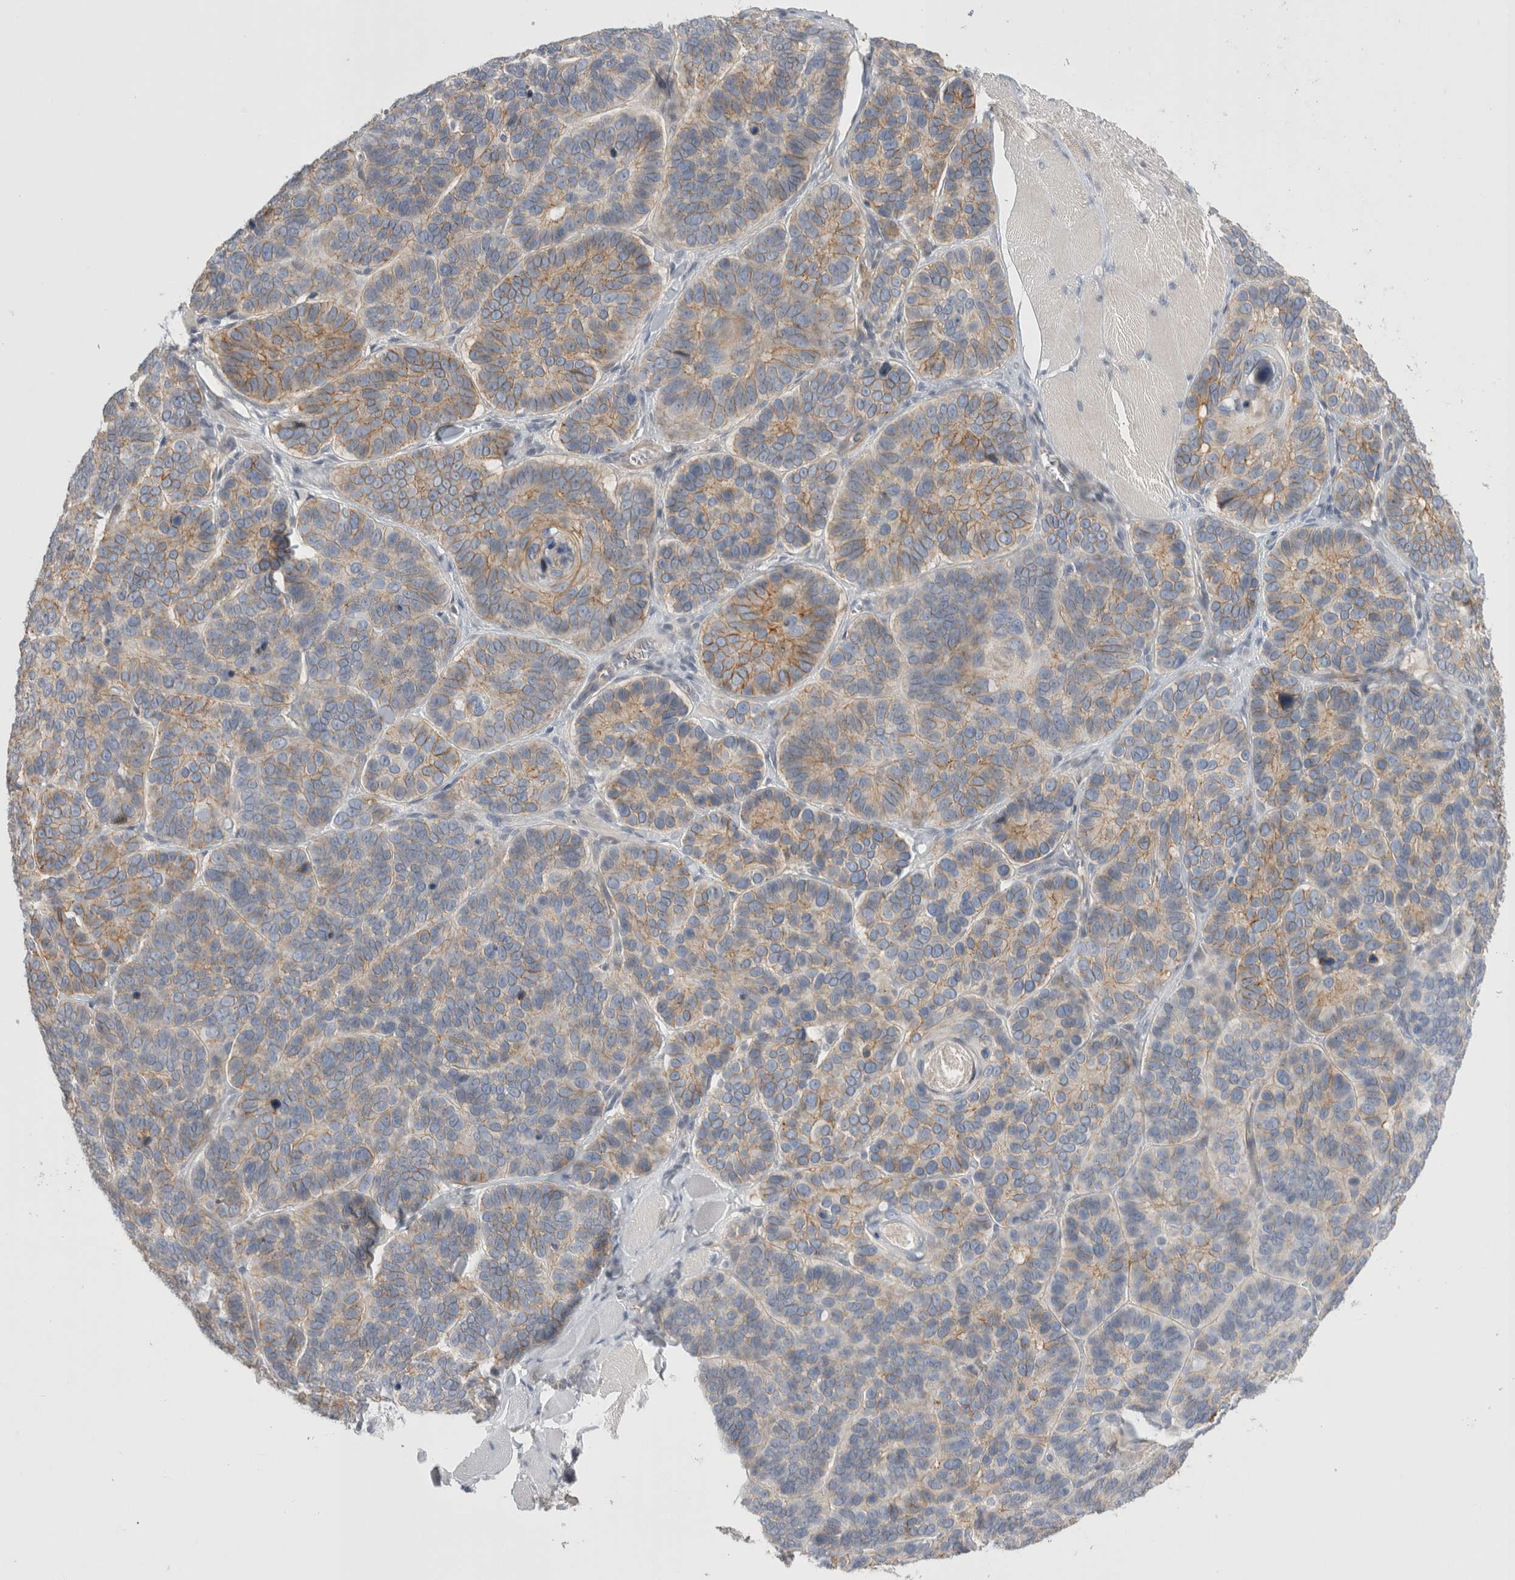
{"staining": {"intensity": "moderate", "quantity": "25%-75%", "location": "cytoplasmic/membranous"}, "tissue": "skin cancer", "cell_type": "Tumor cells", "image_type": "cancer", "snomed": [{"axis": "morphology", "description": "Basal cell carcinoma"}, {"axis": "topography", "description": "Skin"}], "caption": "Brown immunohistochemical staining in human skin cancer demonstrates moderate cytoplasmic/membranous positivity in approximately 25%-75% of tumor cells. (Stains: DAB in brown, nuclei in blue, Microscopy: brightfield microscopy at high magnification).", "gene": "VANGL1", "patient": {"sex": "male", "age": 62}}